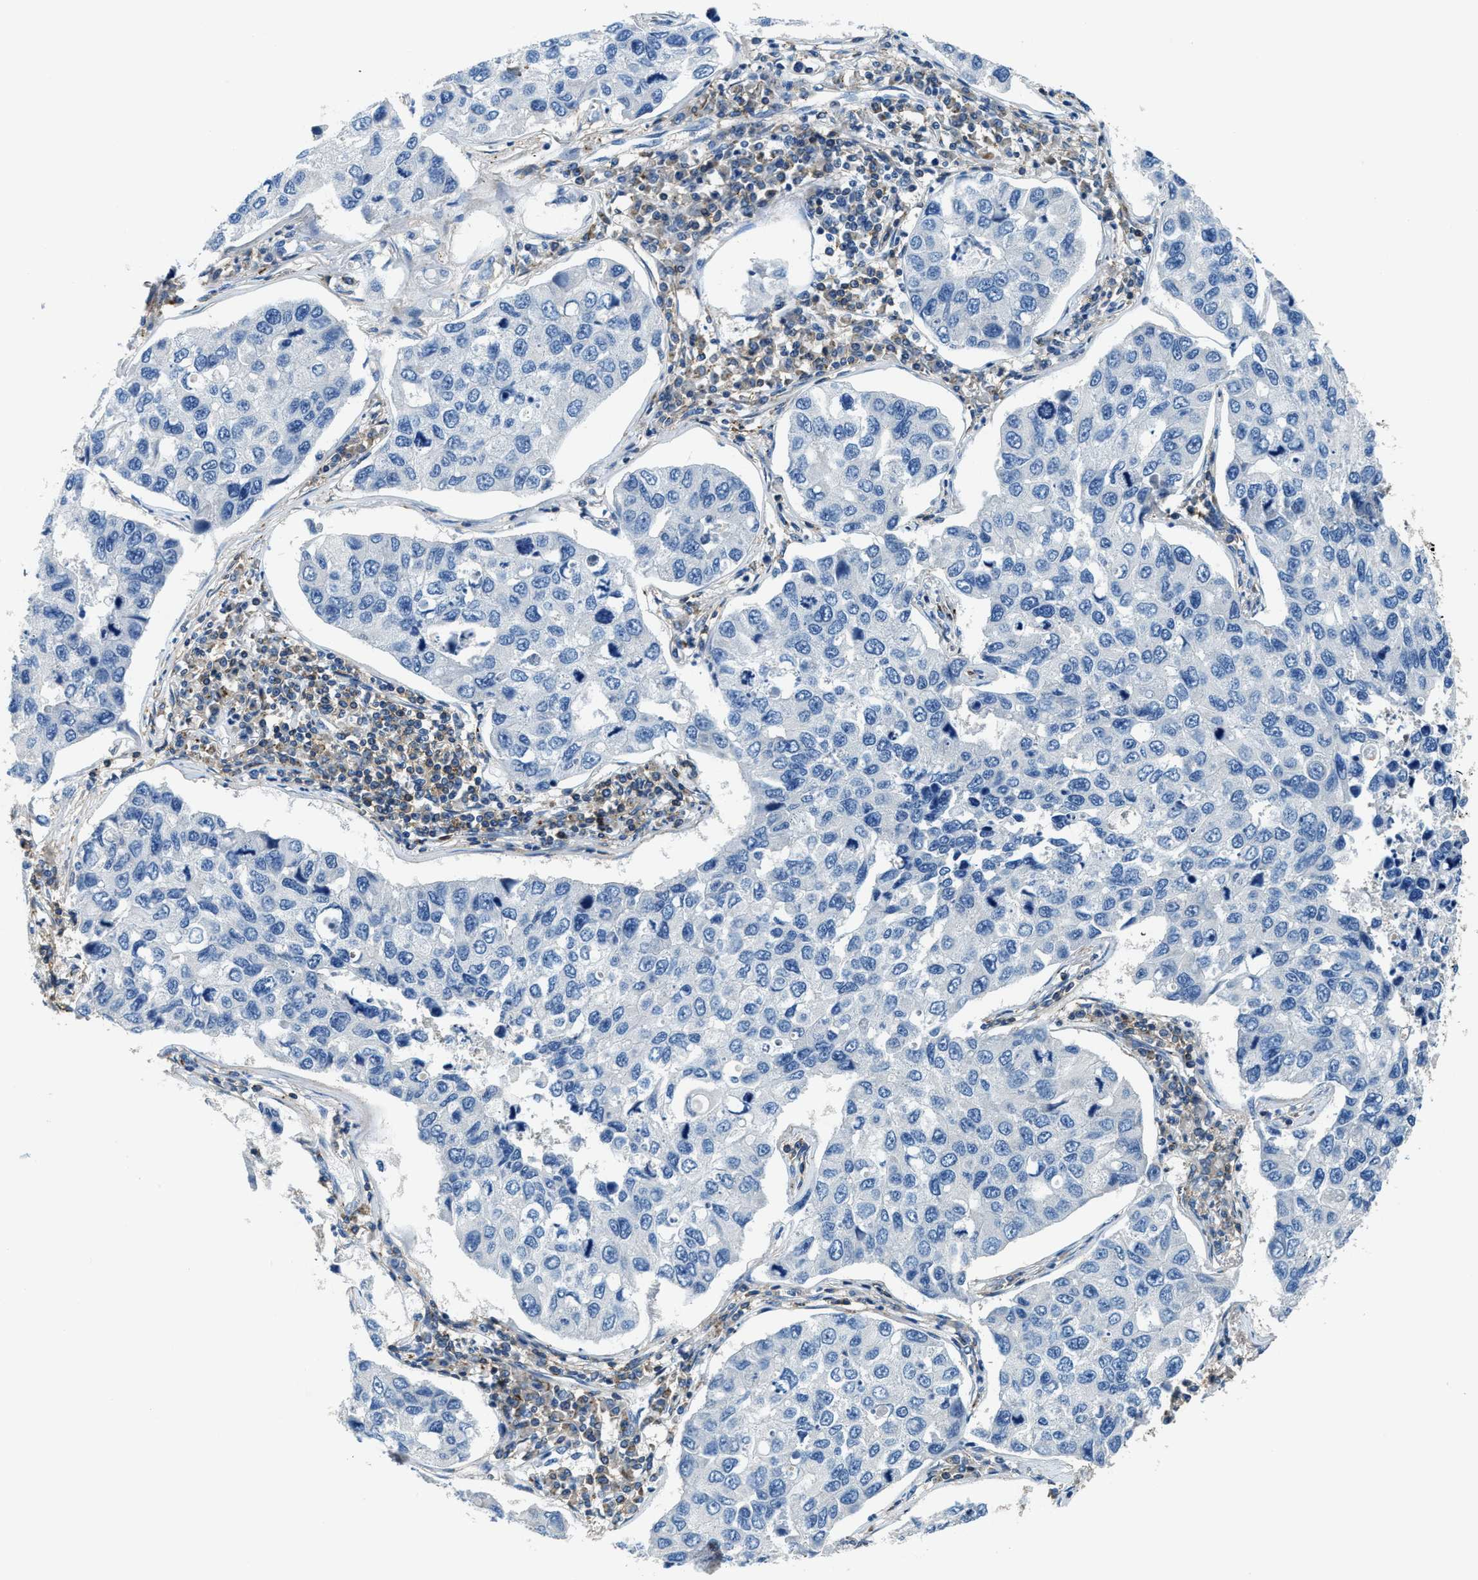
{"staining": {"intensity": "negative", "quantity": "none", "location": "none"}, "tissue": "lung cancer", "cell_type": "Tumor cells", "image_type": "cancer", "snomed": [{"axis": "morphology", "description": "Adenocarcinoma, NOS"}, {"axis": "topography", "description": "Lung"}], "caption": "A high-resolution histopathology image shows IHC staining of lung adenocarcinoma, which demonstrates no significant staining in tumor cells.", "gene": "MYO1G", "patient": {"sex": "male", "age": 64}}